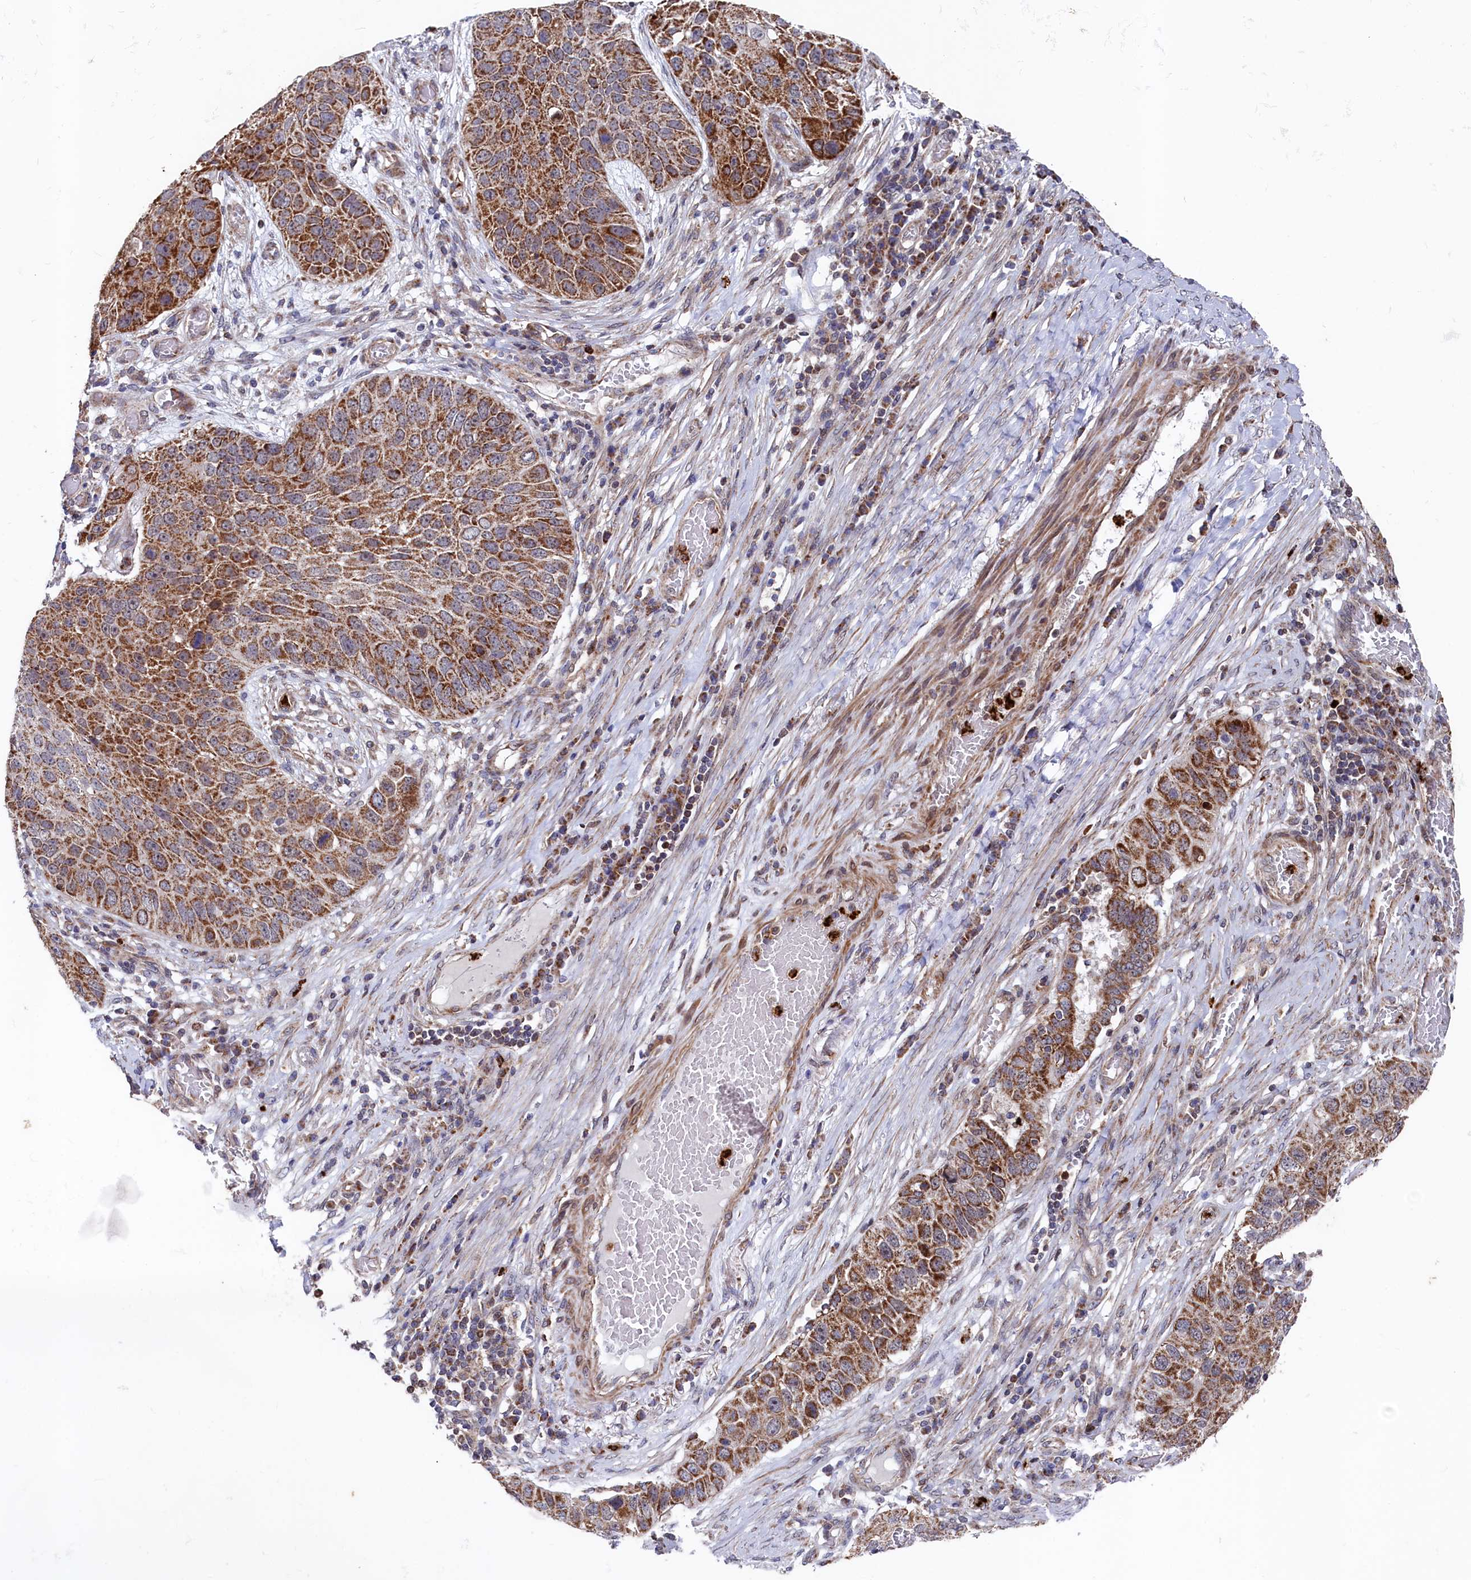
{"staining": {"intensity": "moderate", "quantity": ">75%", "location": "cytoplasmic/membranous"}, "tissue": "lung cancer", "cell_type": "Tumor cells", "image_type": "cancer", "snomed": [{"axis": "morphology", "description": "Squamous cell carcinoma, NOS"}, {"axis": "topography", "description": "Lung"}], "caption": "Immunohistochemistry (IHC) of human lung cancer demonstrates medium levels of moderate cytoplasmic/membranous staining in about >75% of tumor cells. The staining was performed using DAB (3,3'-diaminobenzidine) to visualize the protein expression in brown, while the nuclei were stained in blue with hematoxylin (Magnification: 20x).", "gene": "CHCHD1", "patient": {"sex": "male", "age": 61}}